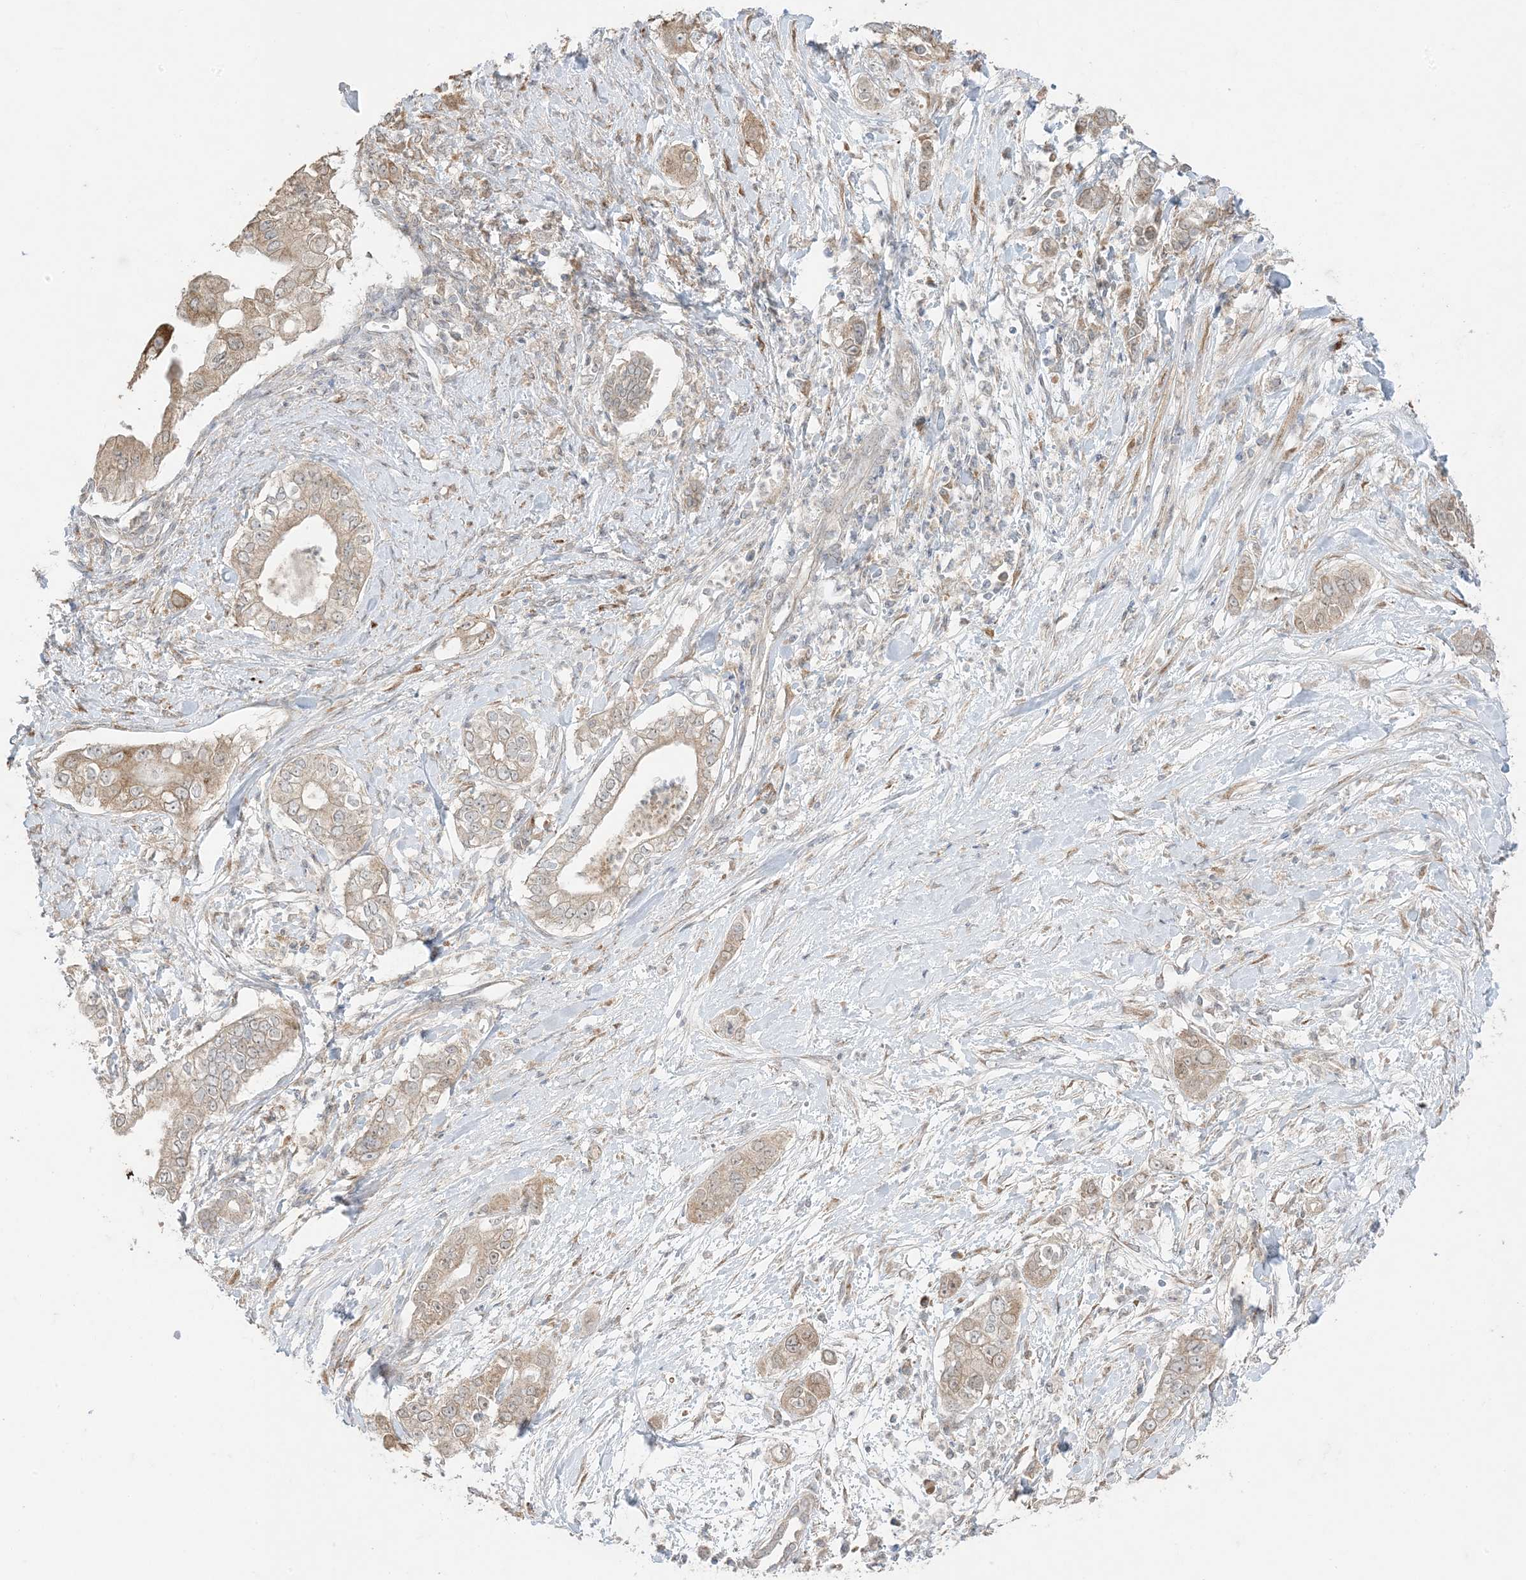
{"staining": {"intensity": "moderate", "quantity": "25%-75%", "location": "cytoplasmic/membranous"}, "tissue": "pancreatic cancer", "cell_type": "Tumor cells", "image_type": "cancer", "snomed": [{"axis": "morphology", "description": "Adenocarcinoma, NOS"}, {"axis": "topography", "description": "Pancreas"}], "caption": "High-magnification brightfield microscopy of pancreatic cancer (adenocarcinoma) stained with DAB (brown) and counterstained with hematoxylin (blue). tumor cells exhibit moderate cytoplasmic/membranous positivity is present in about25%-75% of cells.", "gene": "ODC1", "patient": {"sex": "female", "age": 78}}